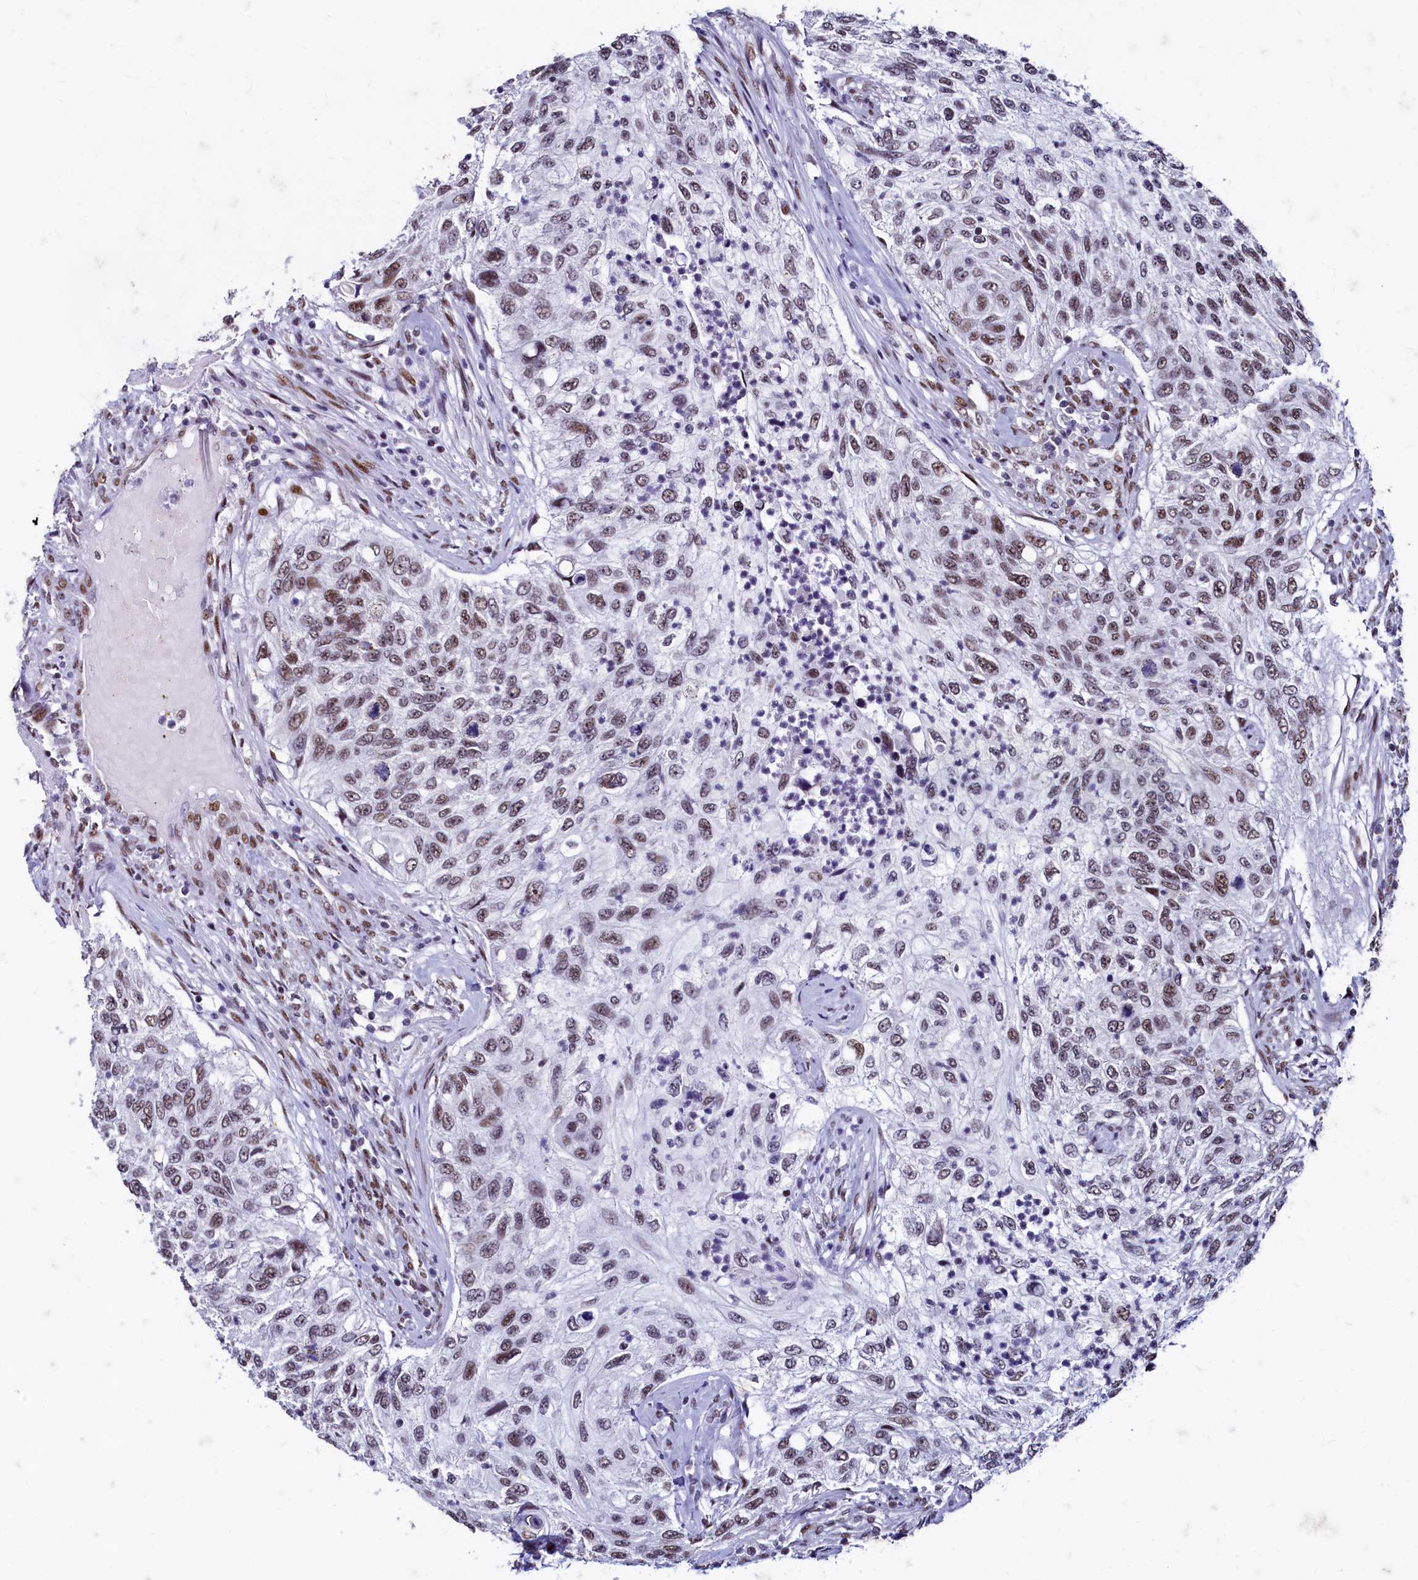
{"staining": {"intensity": "moderate", "quantity": "25%-75%", "location": "nuclear"}, "tissue": "urothelial cancer", "cell_type": "Tumor cells", "image_type": "cancer", "snomed": [{"axis": "morphology", "description": "Urothelial carcinoma, High grade"}, {"axis": "topography", "description": "Urinary bladder"}], "caption": "Approximately 25%-75% of tumor cells in human urothelial cancer exhibit moderate nuclear protein expression as visualized by brown immunohistochemical staining.", "gene": "CPSF7", "patient": {"sex": "female", "age": 60}}